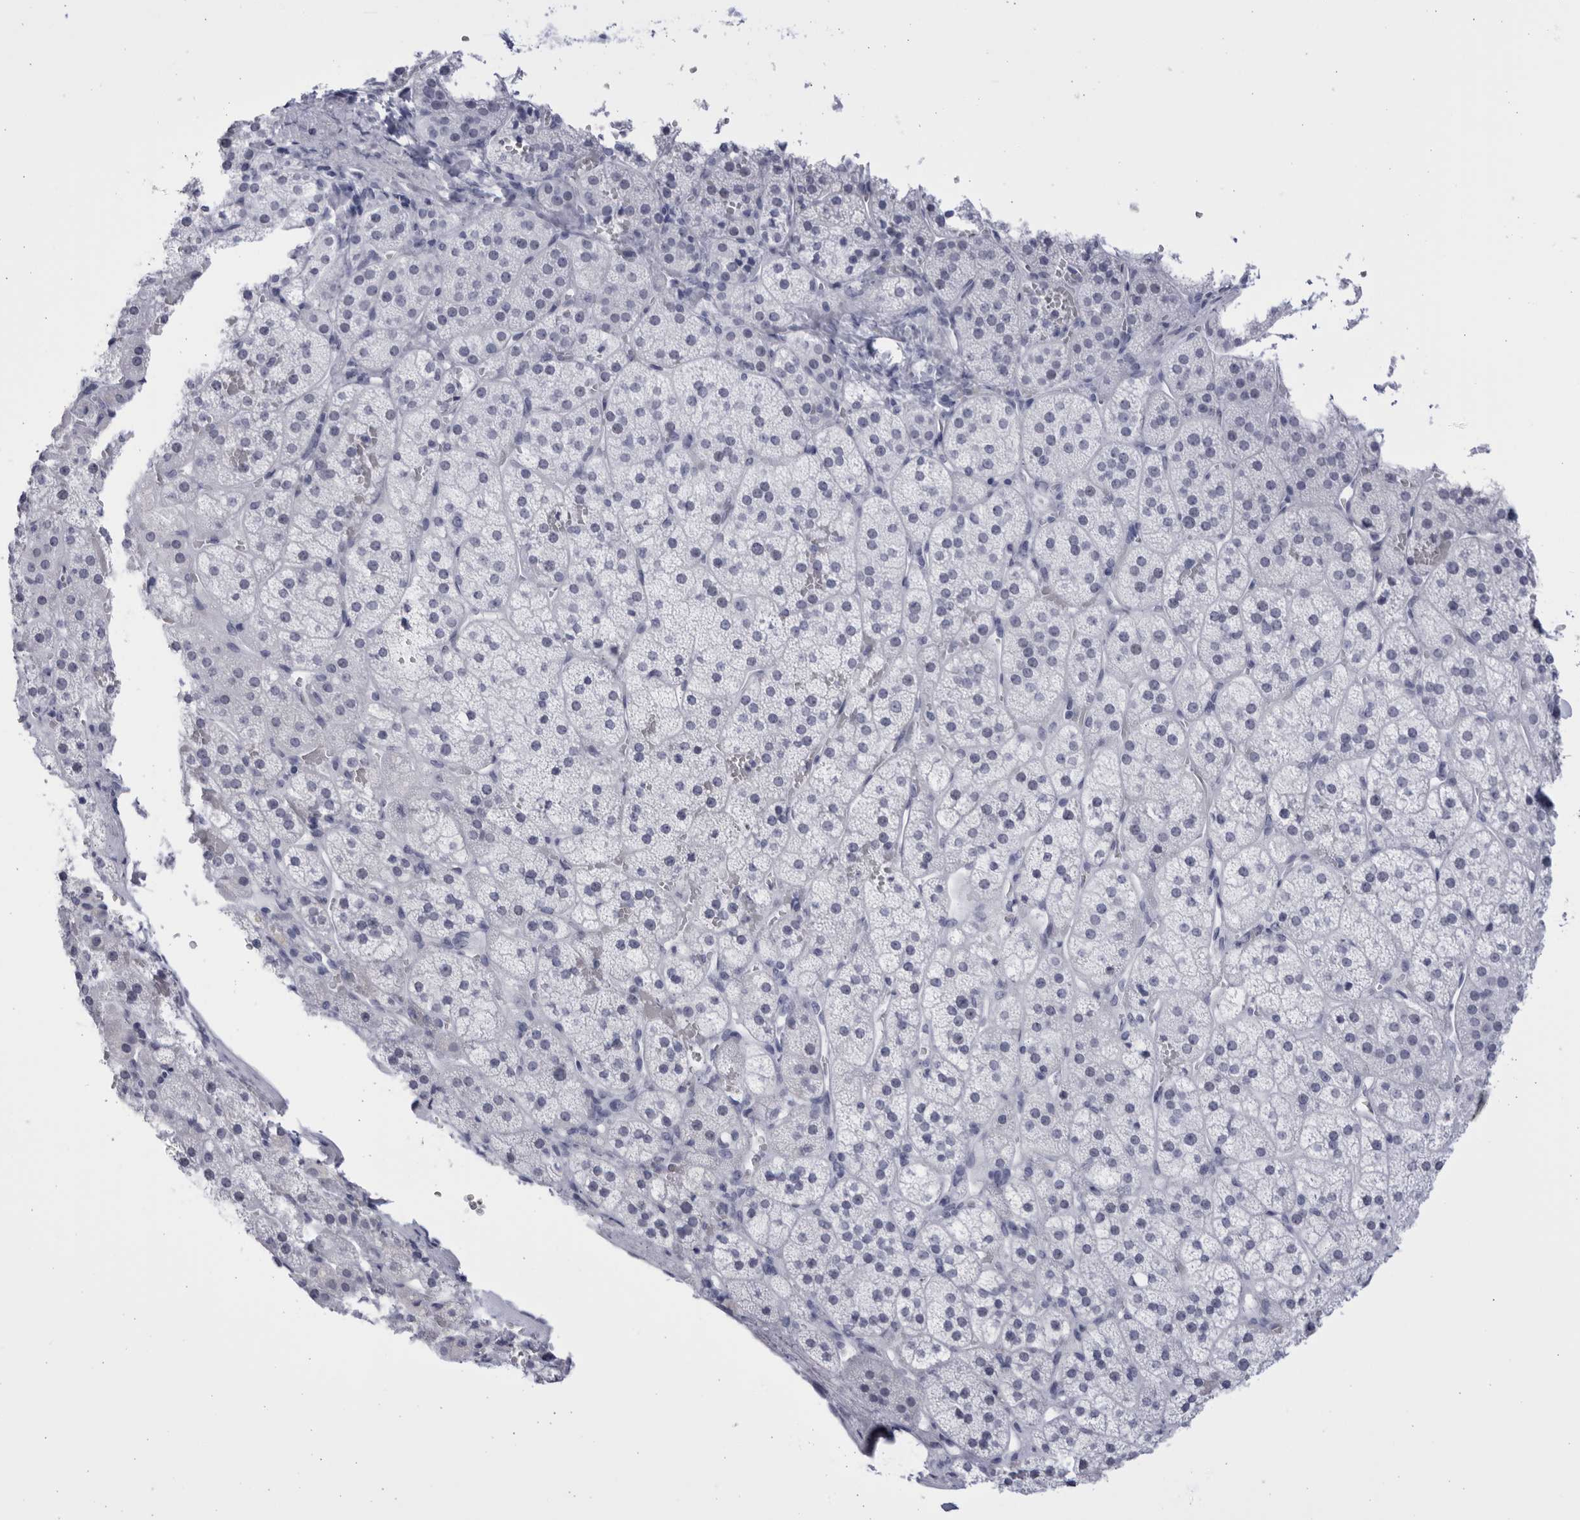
{"staining": {"intensity": "negative", "quantity": "none", "location": "none"}, "tissue": "adrenal gland", "cell_type": "Glandular cells", "image_type": "normal", "snomed": [{"axis": "morphology", "description": "Normal tissue, NOS"}, {"axis": "topography", "description": "Adrenal gland"}], "caption": "Immunohistochemistry micrograph of normal adrenal gland: adrenal gland stained with DAB shows no significant protein staining in glandular cells.", "gene": "CCDC181", "patient": {"sex": "female", "age": 44}}